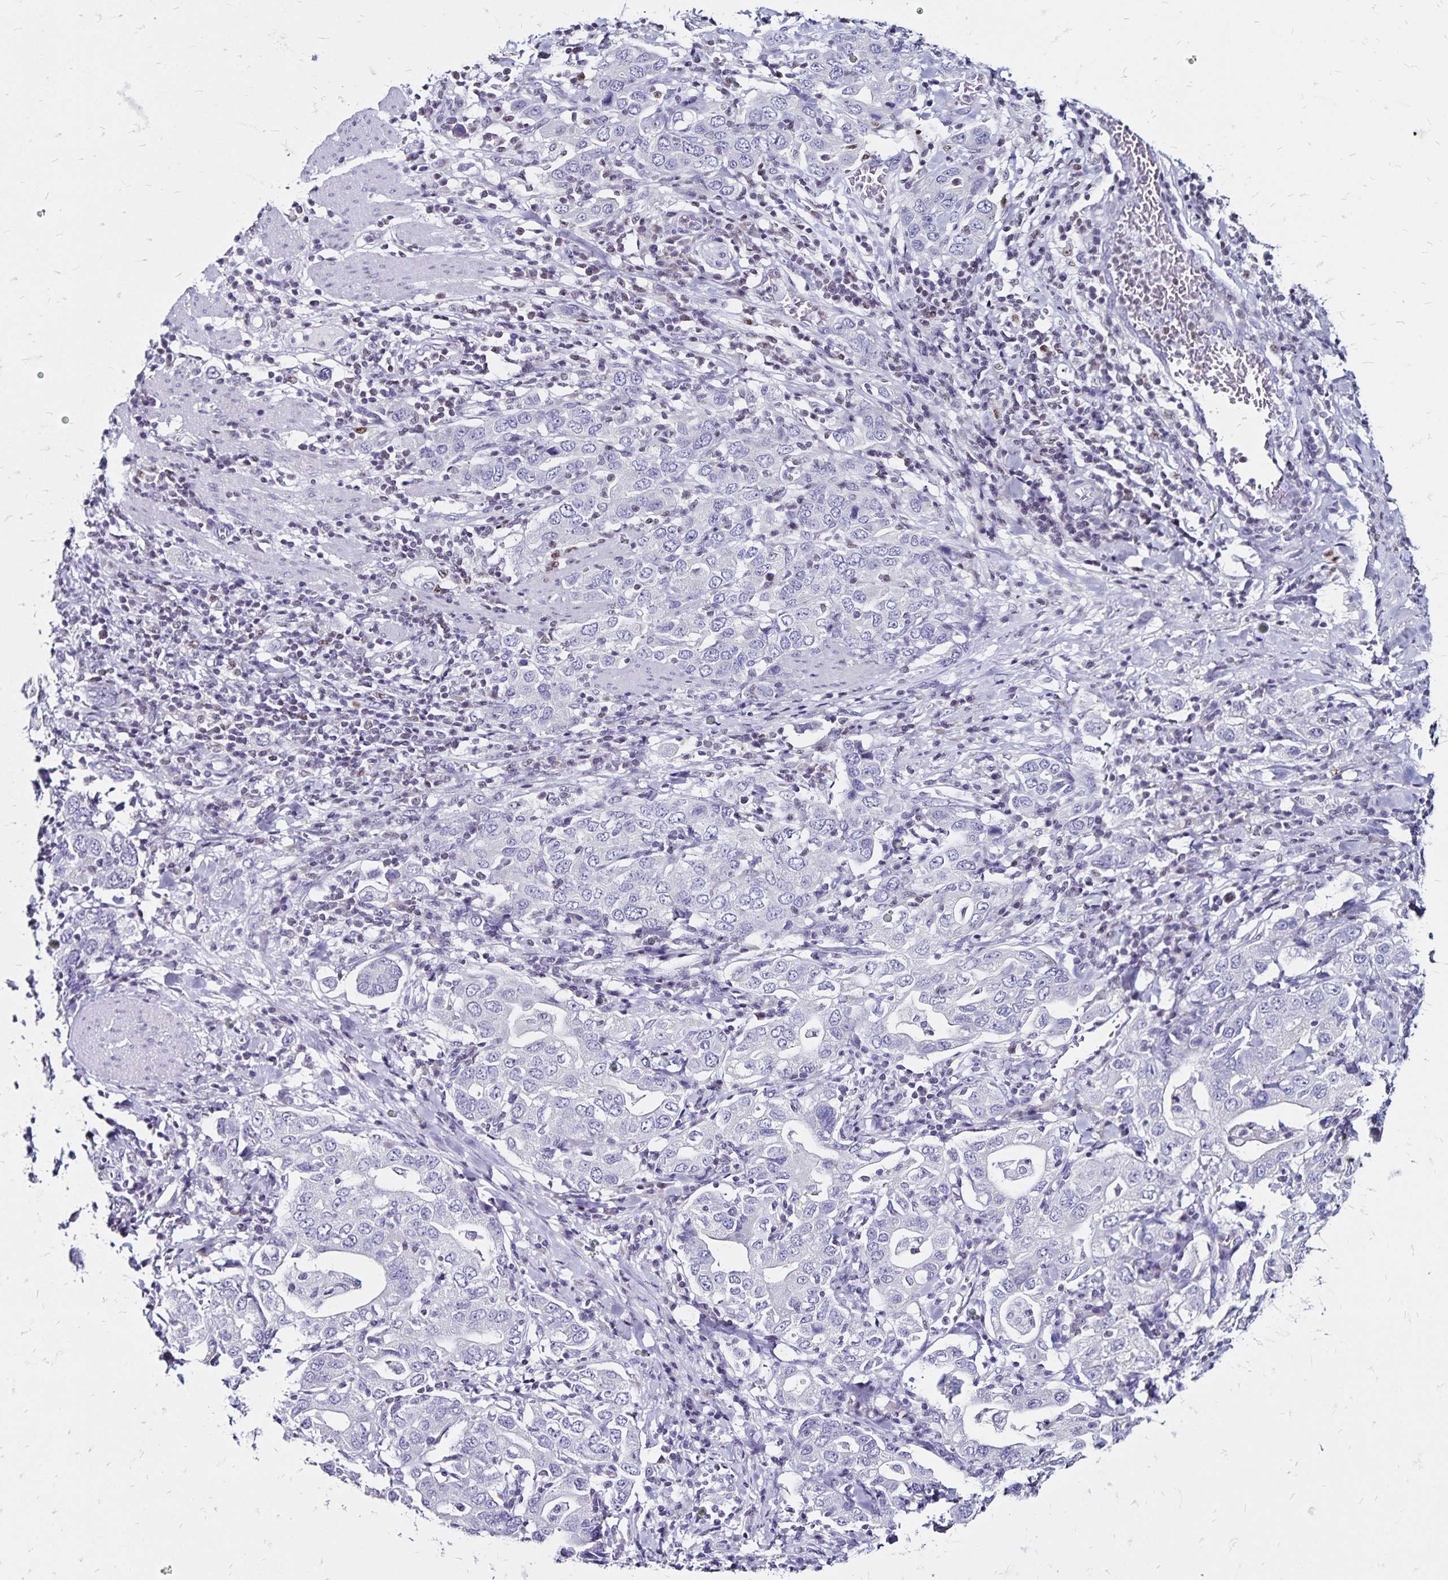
{"staining": {"intensity": "negative", "quantity": "none", "location": "none"}, "tissue": "stomach cancer", "cell_type": "Tumor cells", "image_type": "cancer", "snomed": [{"axis": "morphology", "description": "Adenocarcinoma, NOS"}, {"axis": "topography", "description": "Stomach, upper"}, {"axis": "topography", "description": "Stomach"}], "caption": "Immunohistochemistry histopathology image of neoplastic tissue: human stomach adenocarcinoma stained with DAB (3,3'-diaminobenzidine) demonstrates no significant protein staining in tumor cells.", "gene": "IKZF1", "patient": {"sex": "male", "age": 62}}